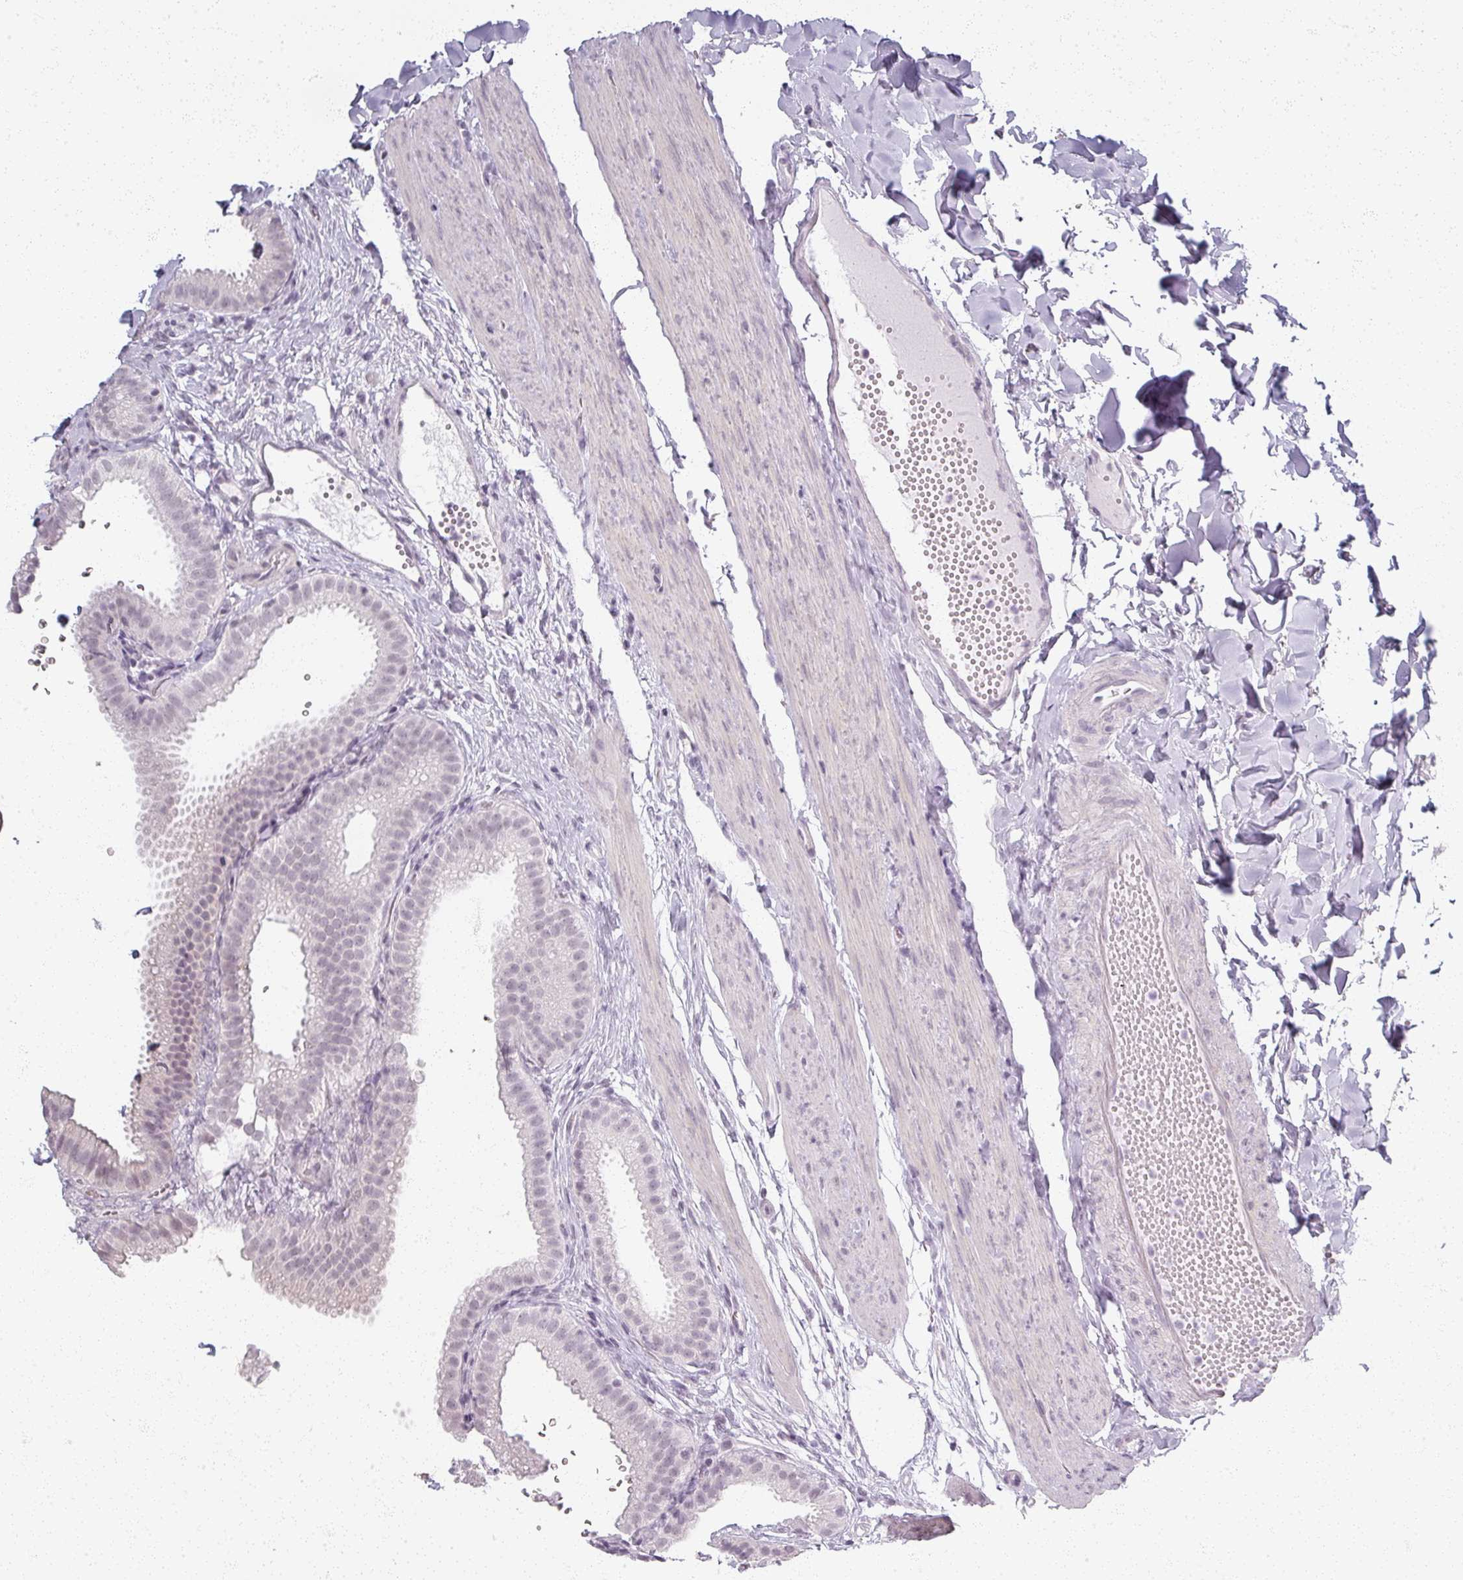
{"staining": {"intensity": "negative", "quantity": "none", "location": "none"}, "tissue": "gallbladder", "cell_type": "Glandular cells", "image_type": "normal", "snomed": [{"axis": "morphology", "description": "Normal tissue, NOS"}, {"axis": "topography", "description": "Gallbladder"}], "caption": "Immunohistochemistry photomicrograph of benign human gallbladder stained for a protein (brown), which demonstrates no expression in glandular cells. Brightfield microscopy of immunohistochemistry stained with DAB (3,3'-diaminobenzidine) (brown) and hematoxylin (blue), captured at high magnification.", "gene": "RFPL2", "patient": {"sex": "female", "age": 61}}